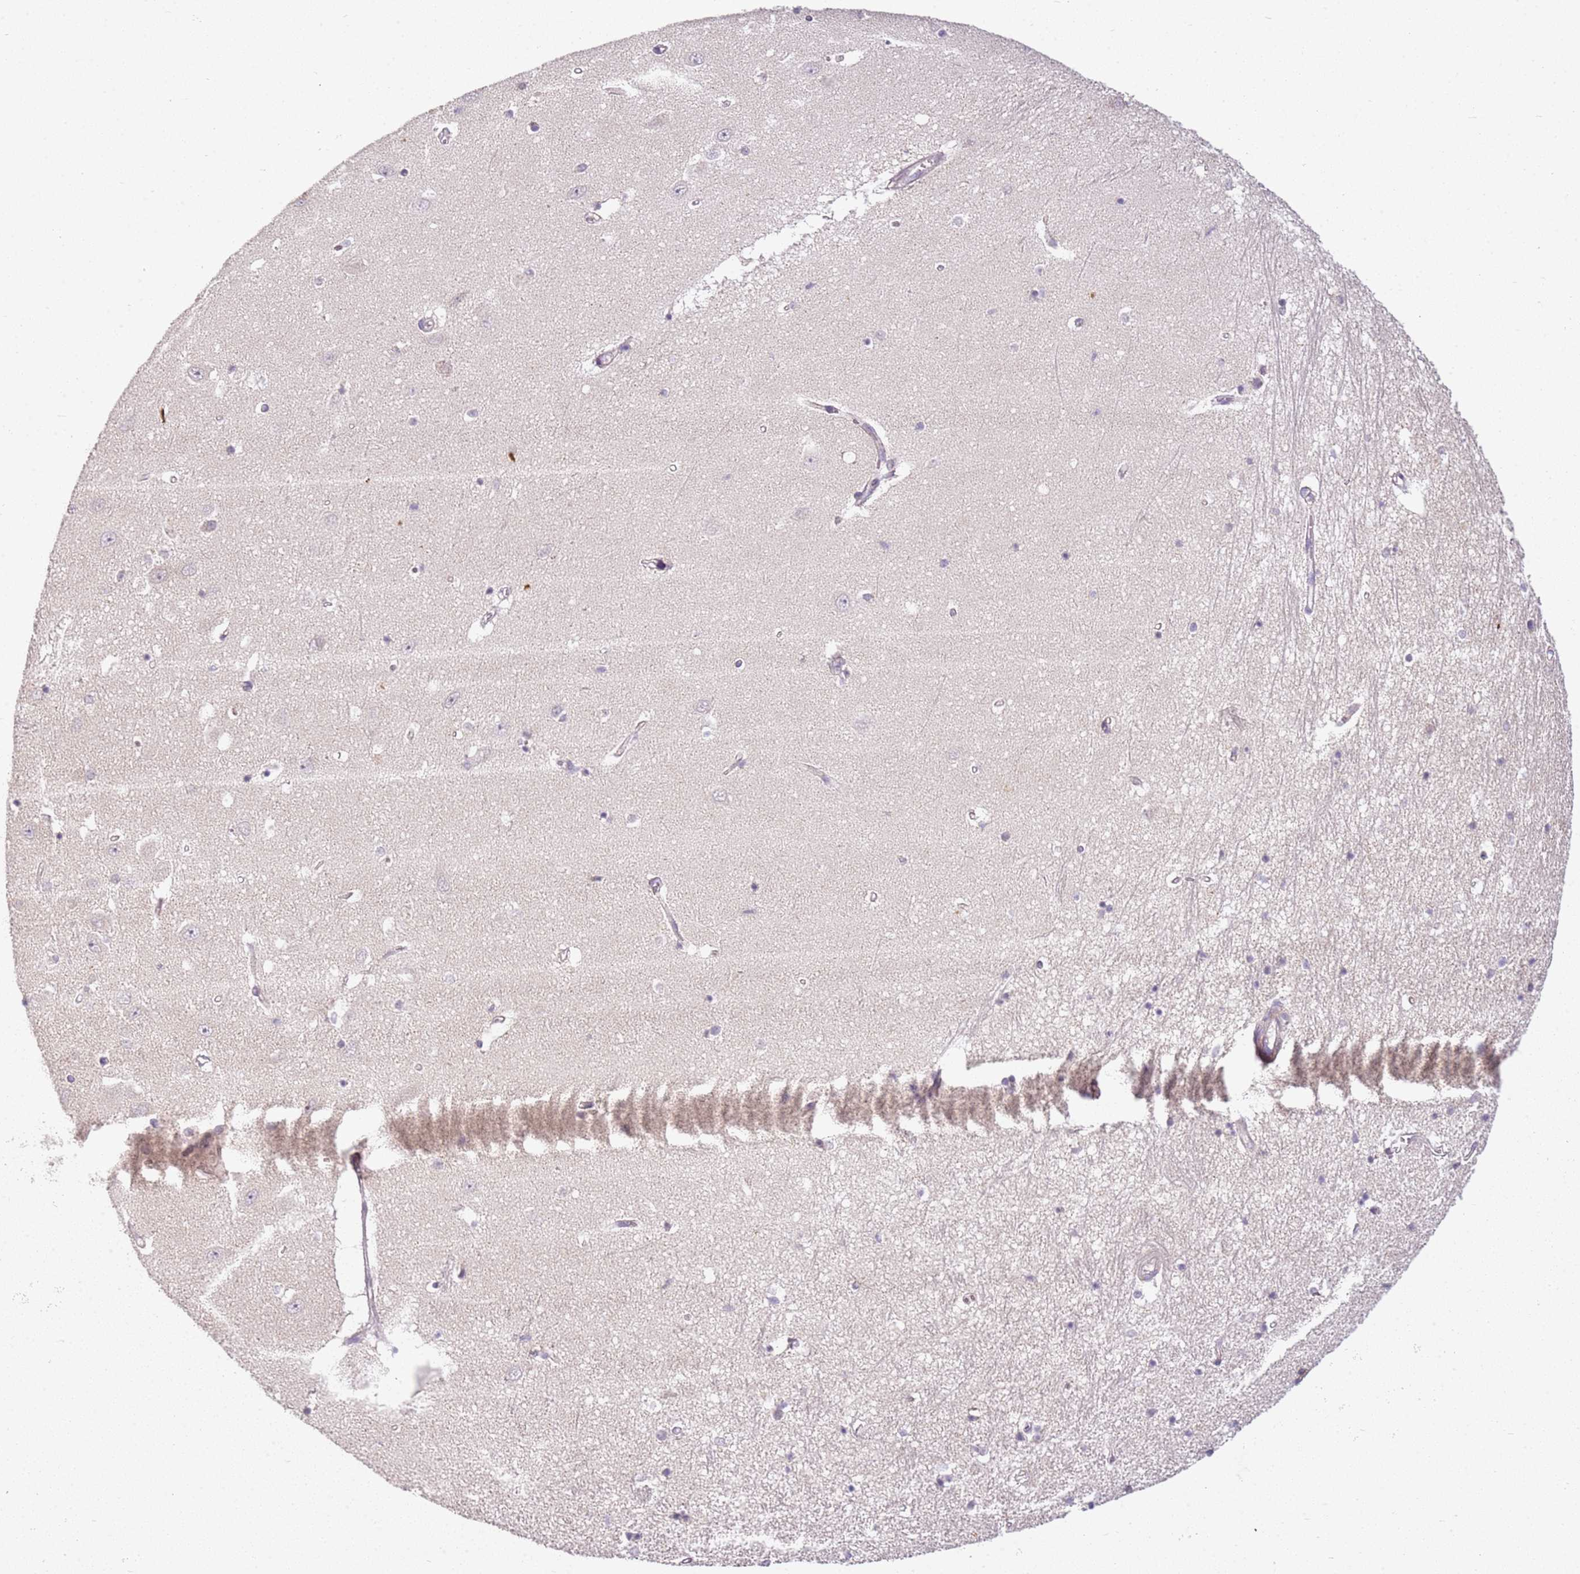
{"staining": {"intensity": "negative", "quantity": "none", "location": "none"}, "tissue": "hippocampus", "cell_type": "Glial cells", "image_type": "normal", "snomed": [{"axis": "morphology", "description": "Normal tissue, NOS"}, {"axis": "topography", "description": "Hippocampus"}], "caption": "High power microscopy image of an immunohistochemistry (IHC) micrograph of normal hippocampus, revealing no significant positivity in glial cells.", "gene": "DEFB116", "patient": {"sex": "female", "age": 64}}